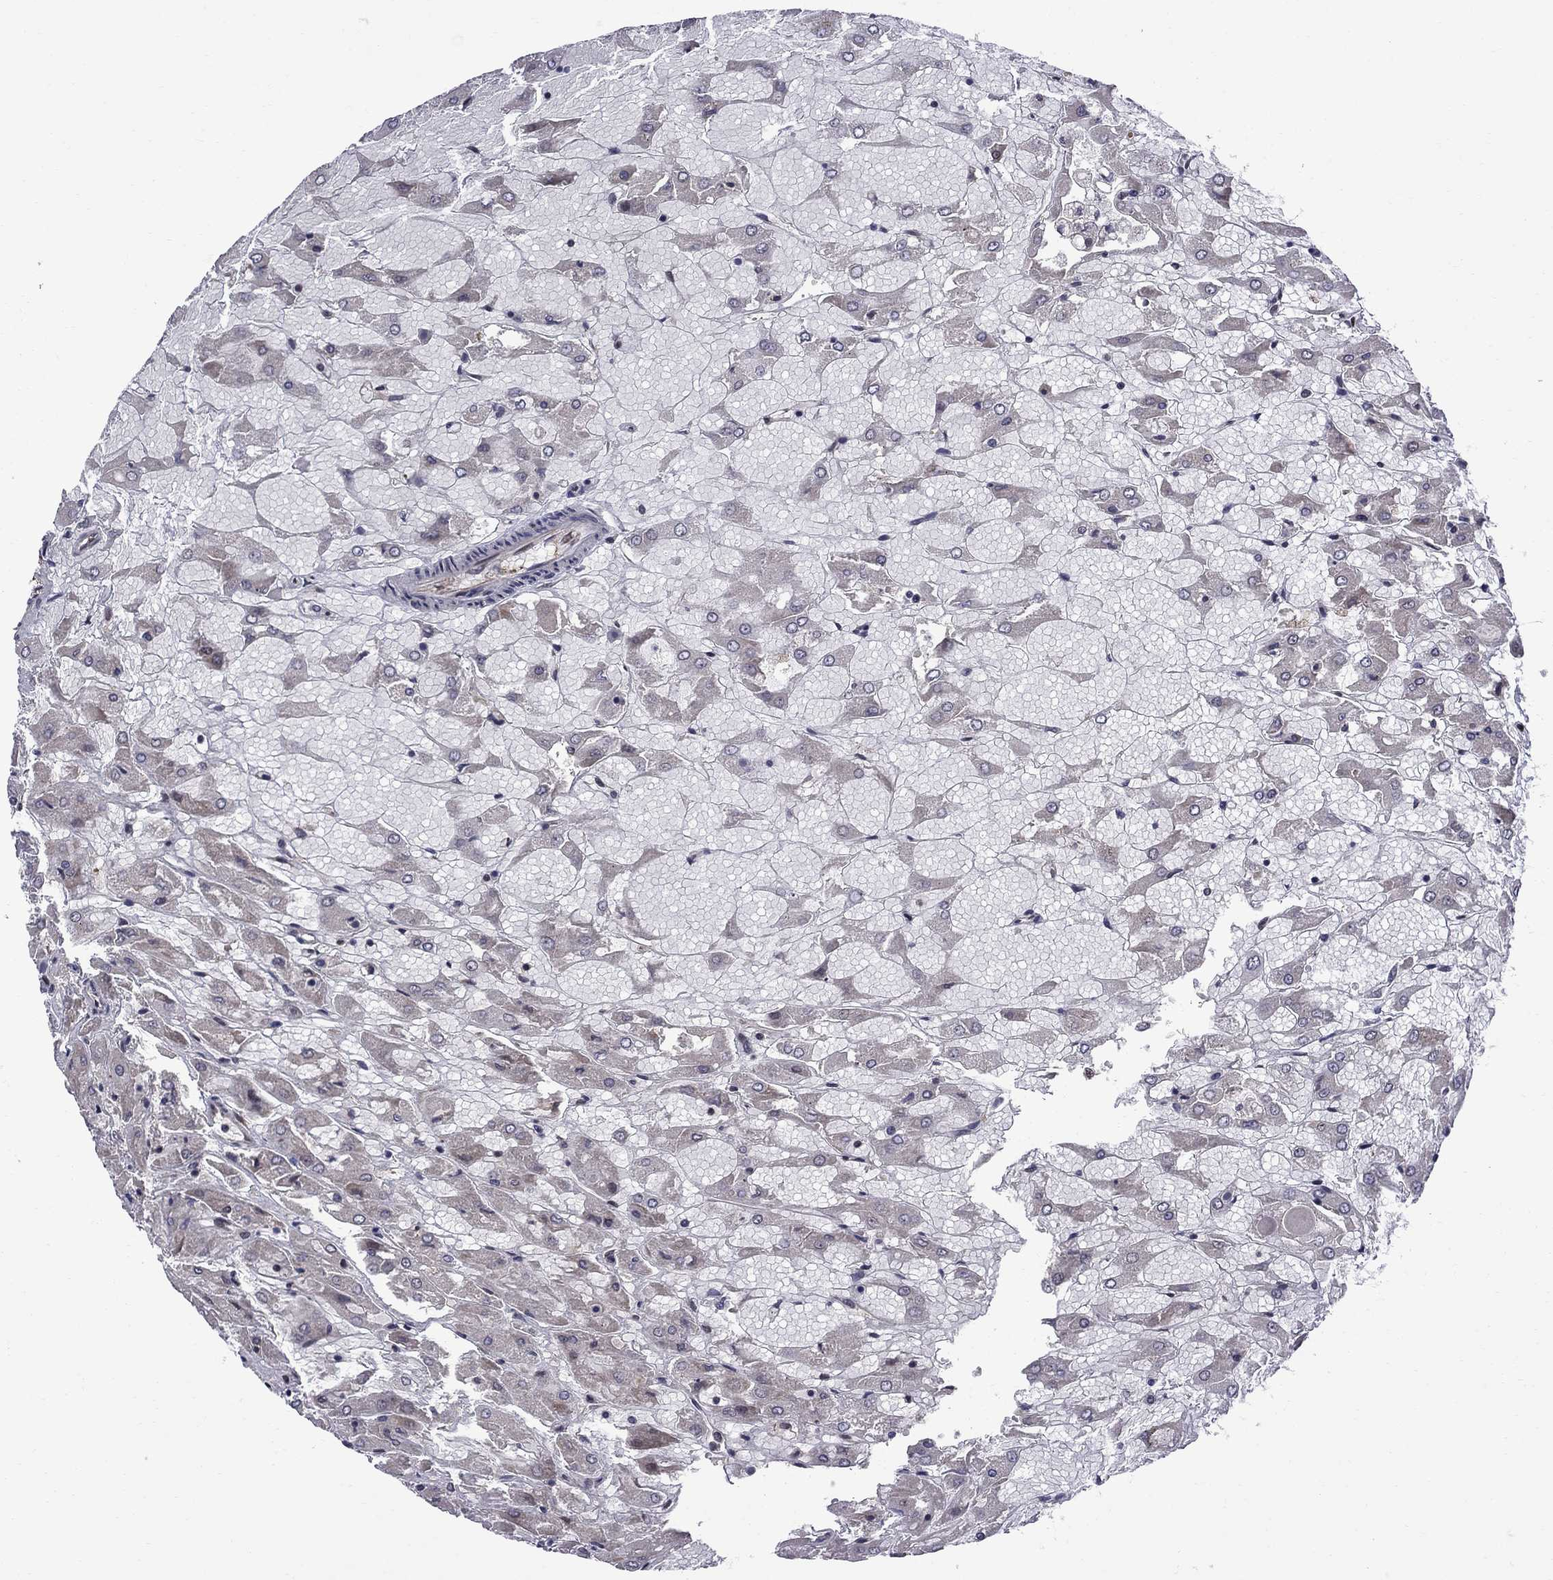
{"staining": {"intensity": "negative", "quantity": "none", "location": "none"}, "tissue": "renal cancer", "cell_type": "Tumor cells", "image_type": "cancer", "snomed": [{"axis": "morphology", "description": "Adenocarcinoma, NOS"}, {"axis": "topography", "description": "Kidney"}], "caption": "This is a image of IHC staining of renal cancer (adenocarcinoma), which shows no positivity in tumor cells.", "gene": "BRF1", "patient": {"sex": "male", "age": 72}}